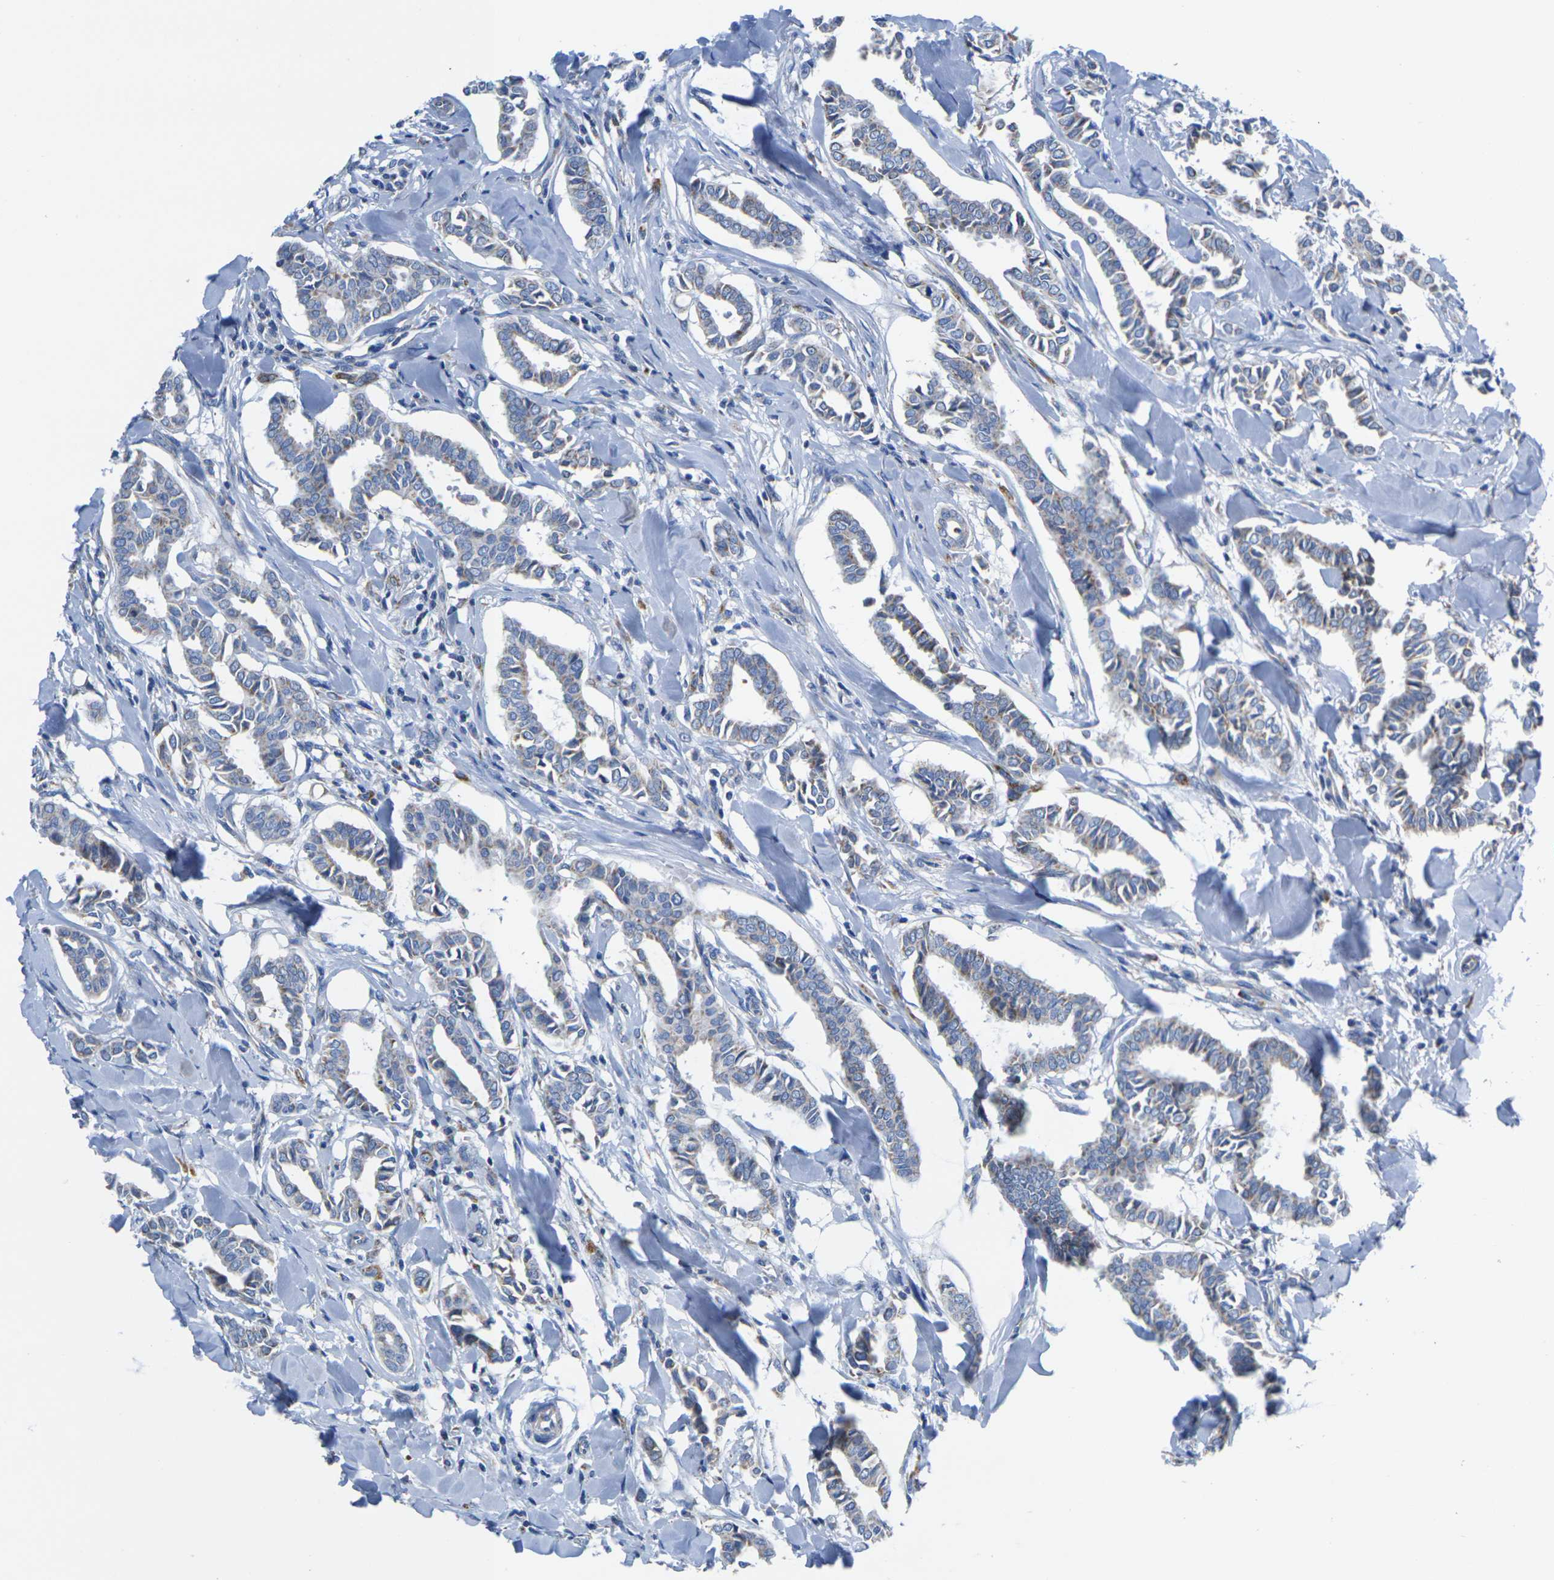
{"staining": {"intensity": "weak", "quantity": "<25%", "location": "cytoplasmic/membranous"}, "tissue": "head and neck cancer", "cell_type": "Tumor cells", "image_type": "cancer", "snomed": [{"axis": "morphology", "description": "Adenocarcinoma, NOS"}, {"axis": "topography", "description": "Salivary gland"}, {"axis": "topography", "description": "Head-Neck"}], "caption": "Immunohistochemistry image of head and neck cancer (adenocarcinoma) stained for a protein (brown), which reveals no expression in tumor cells. (DAB immunohistochemistry with hematoxylin counter stain).", "gene": "TMEM204", "patient": {"sex": "female", "age": 59}}